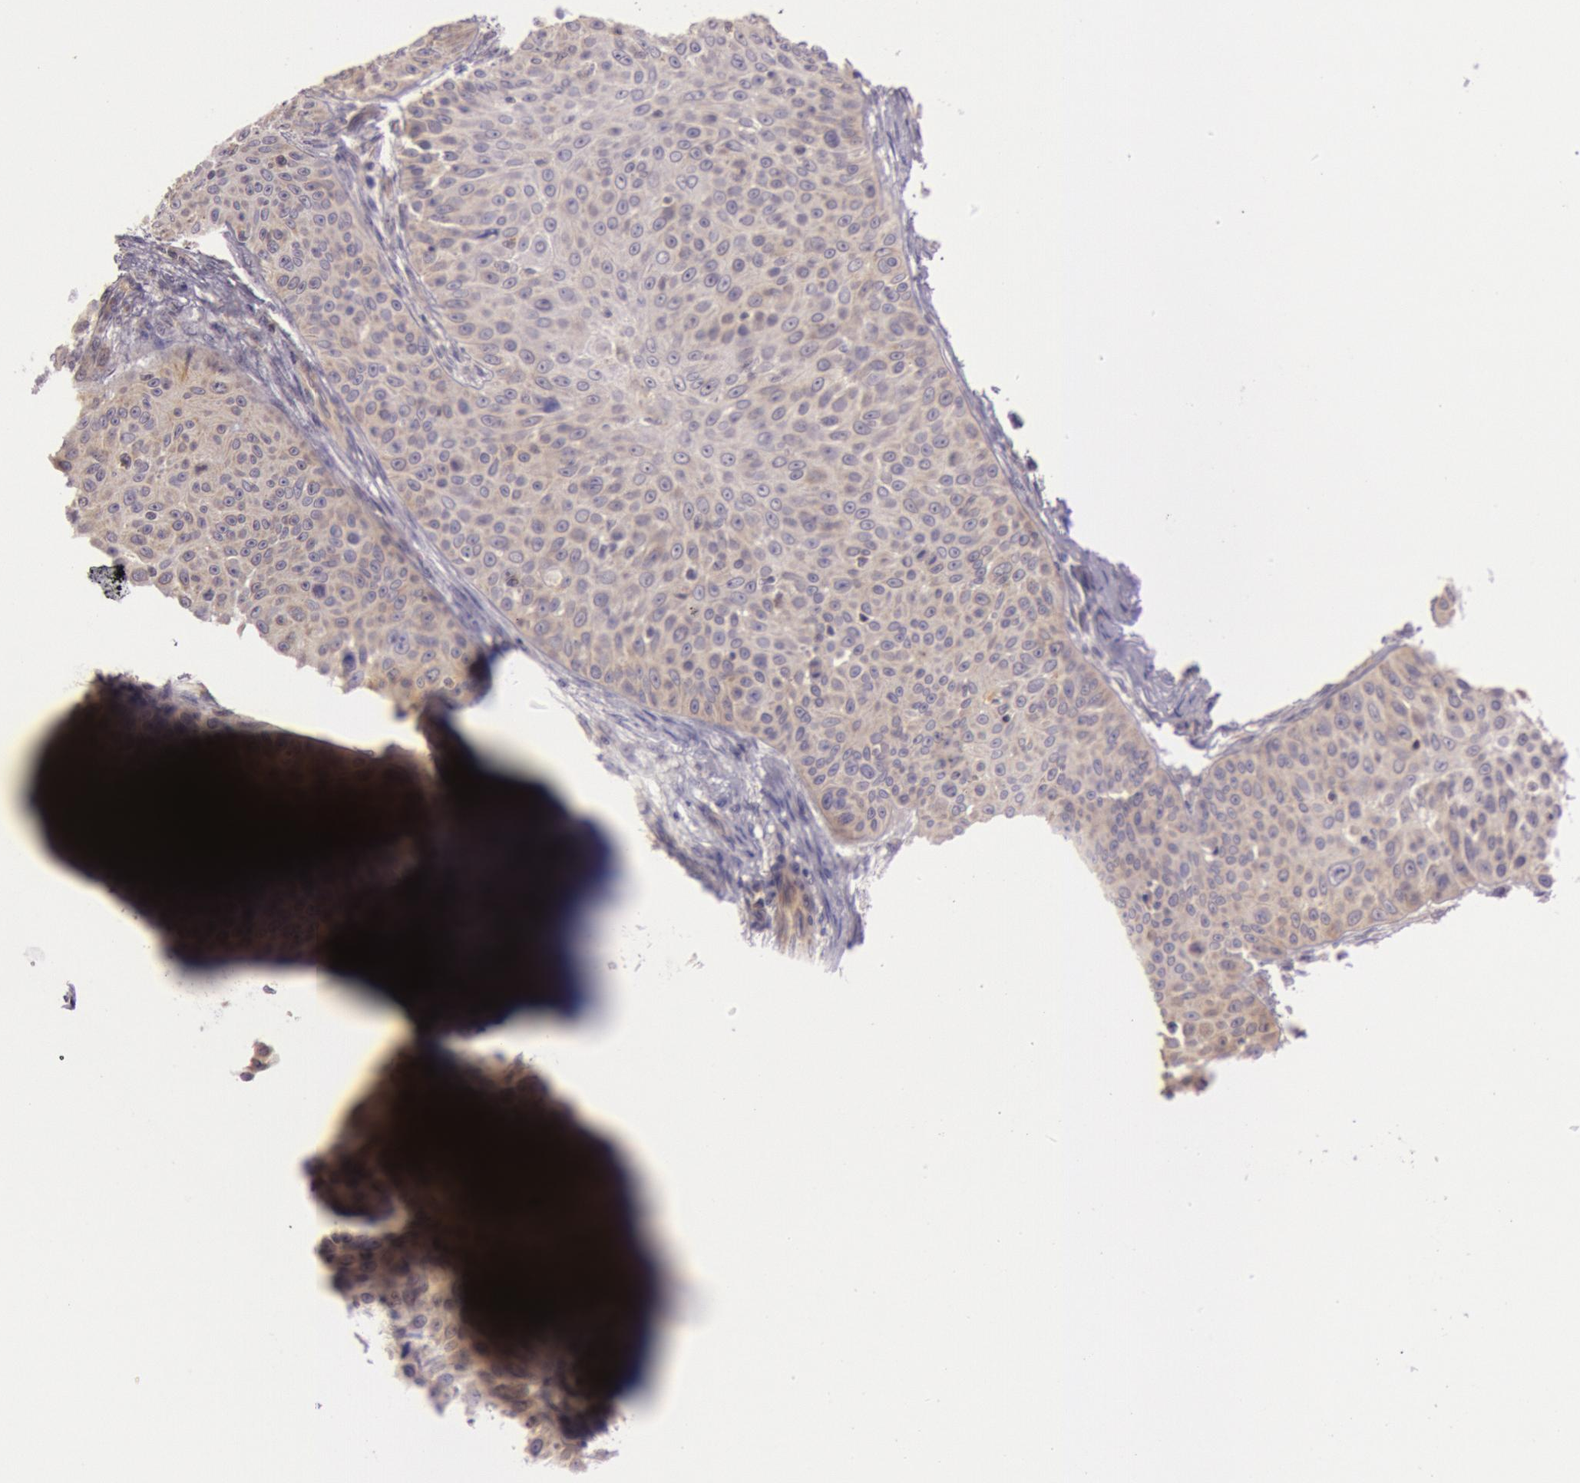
{"staining": {"intensity": "moderate", "quantity": ">75%", "location": "cytoplasmic/membranous"}, "tissue": "skin cancer", "cell_type": "Tumor cells", "image_type": "cancer", "snomed": [{"axis": "morphology", "description": "Squamous cell carcinoma, NOS"}, {"axis": "topography", "description": "Skin"}], "caption": "The histopathology image displays a brown stain indicating the presence of a protein in the cytoplasmic/membranous of tumor cells in skin squamous cell carcinoma.", "gene": "CDK16", "patient": {"sex": "male", "age": 82}}